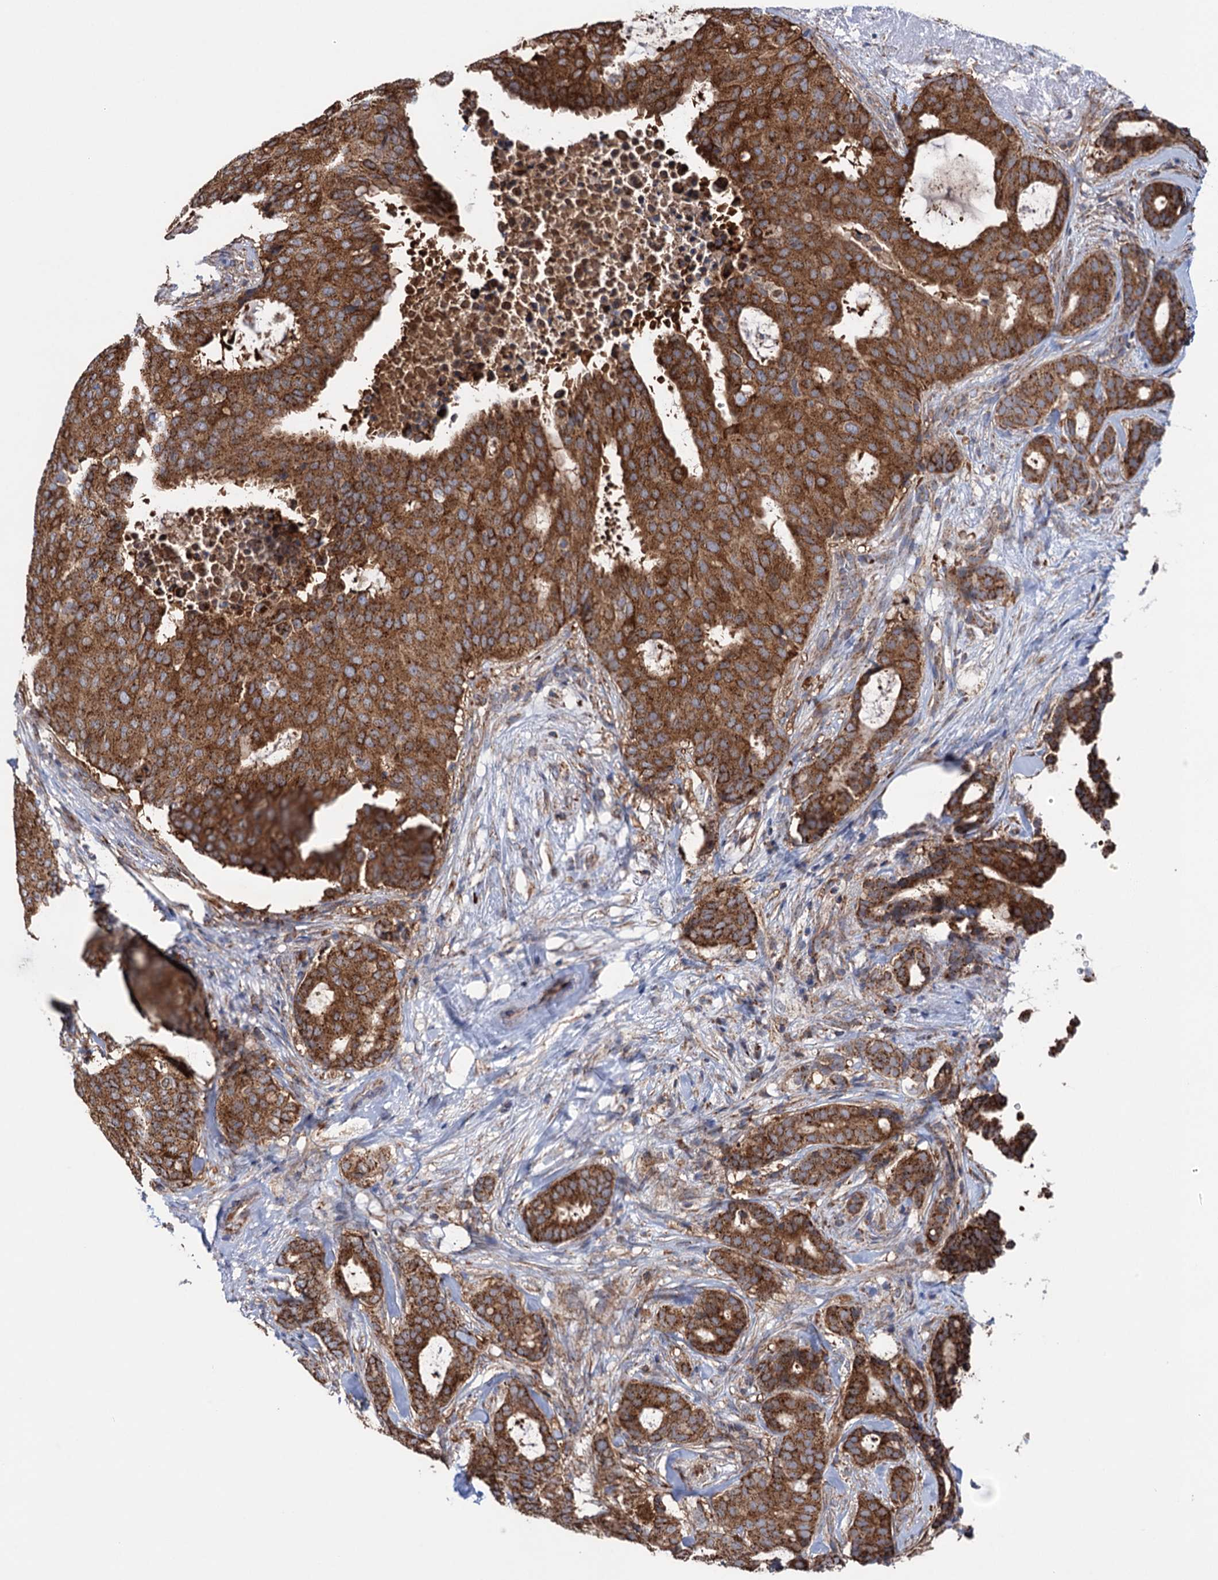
{"staining": {"intensity": "moderate", "quantity": ">75%", "location": "cytoplasmic/membranous"}, "tissue": "breast cancer", "cell_type": "Tumor cells", "image_type": "cancer", "snomed": [{"axis": "morphology", "description": "Duct carcinoma"}, {"axis": "topography", "description": "Breast"}], "caption": "About >75% of tumor cells in human infiltrating ductal carcinoma (breast) reveal moderate cytoplasmic/membranous protein expression as visualized by brown immunohistochemical staining.", "gene": "SUCLA2", "patient": {"sex": "female", "age": 75}}